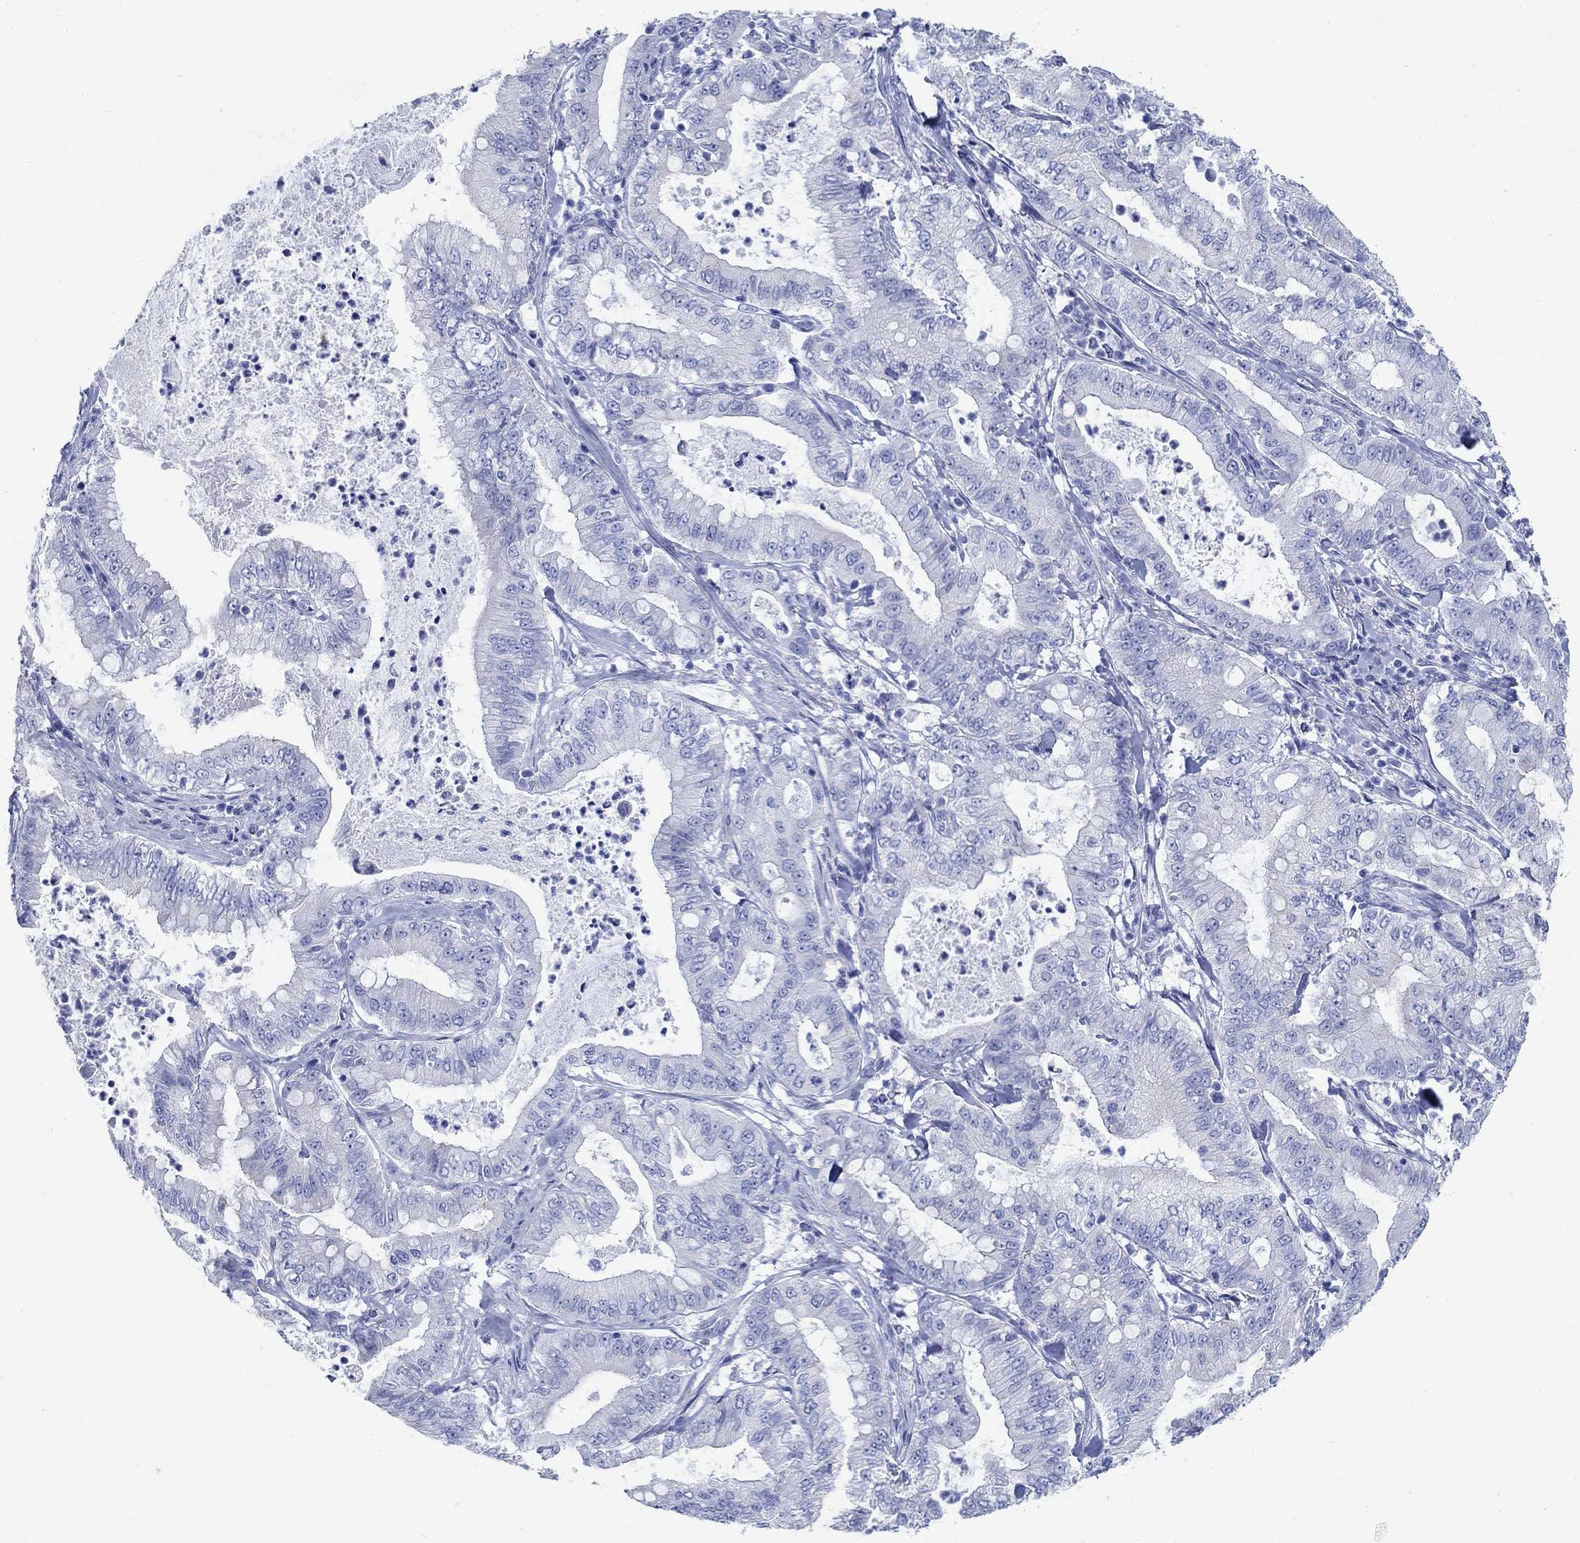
{"staining": {"intensity": "negative", "quantity": "none", "location": "none"}, "tissue": "pancreatic cancer", "cell_type": "Tumor cells", "image_type": "cancer", "snomed": [{"axis": "morphology", "description": "Adenocarcinoma, NOS"}, {"axis": "topography", "description": "Pancreas"}], "caption": "High magnification brightfield microscopy of adenocarcinoma (pancreatic) stained with DAB (brown) and counterstained with hematoxylin (blue): tumor cells show no significant positivity.", "gene": "ZDHHC14", "patient": {"sex": "male", "age": 71}}